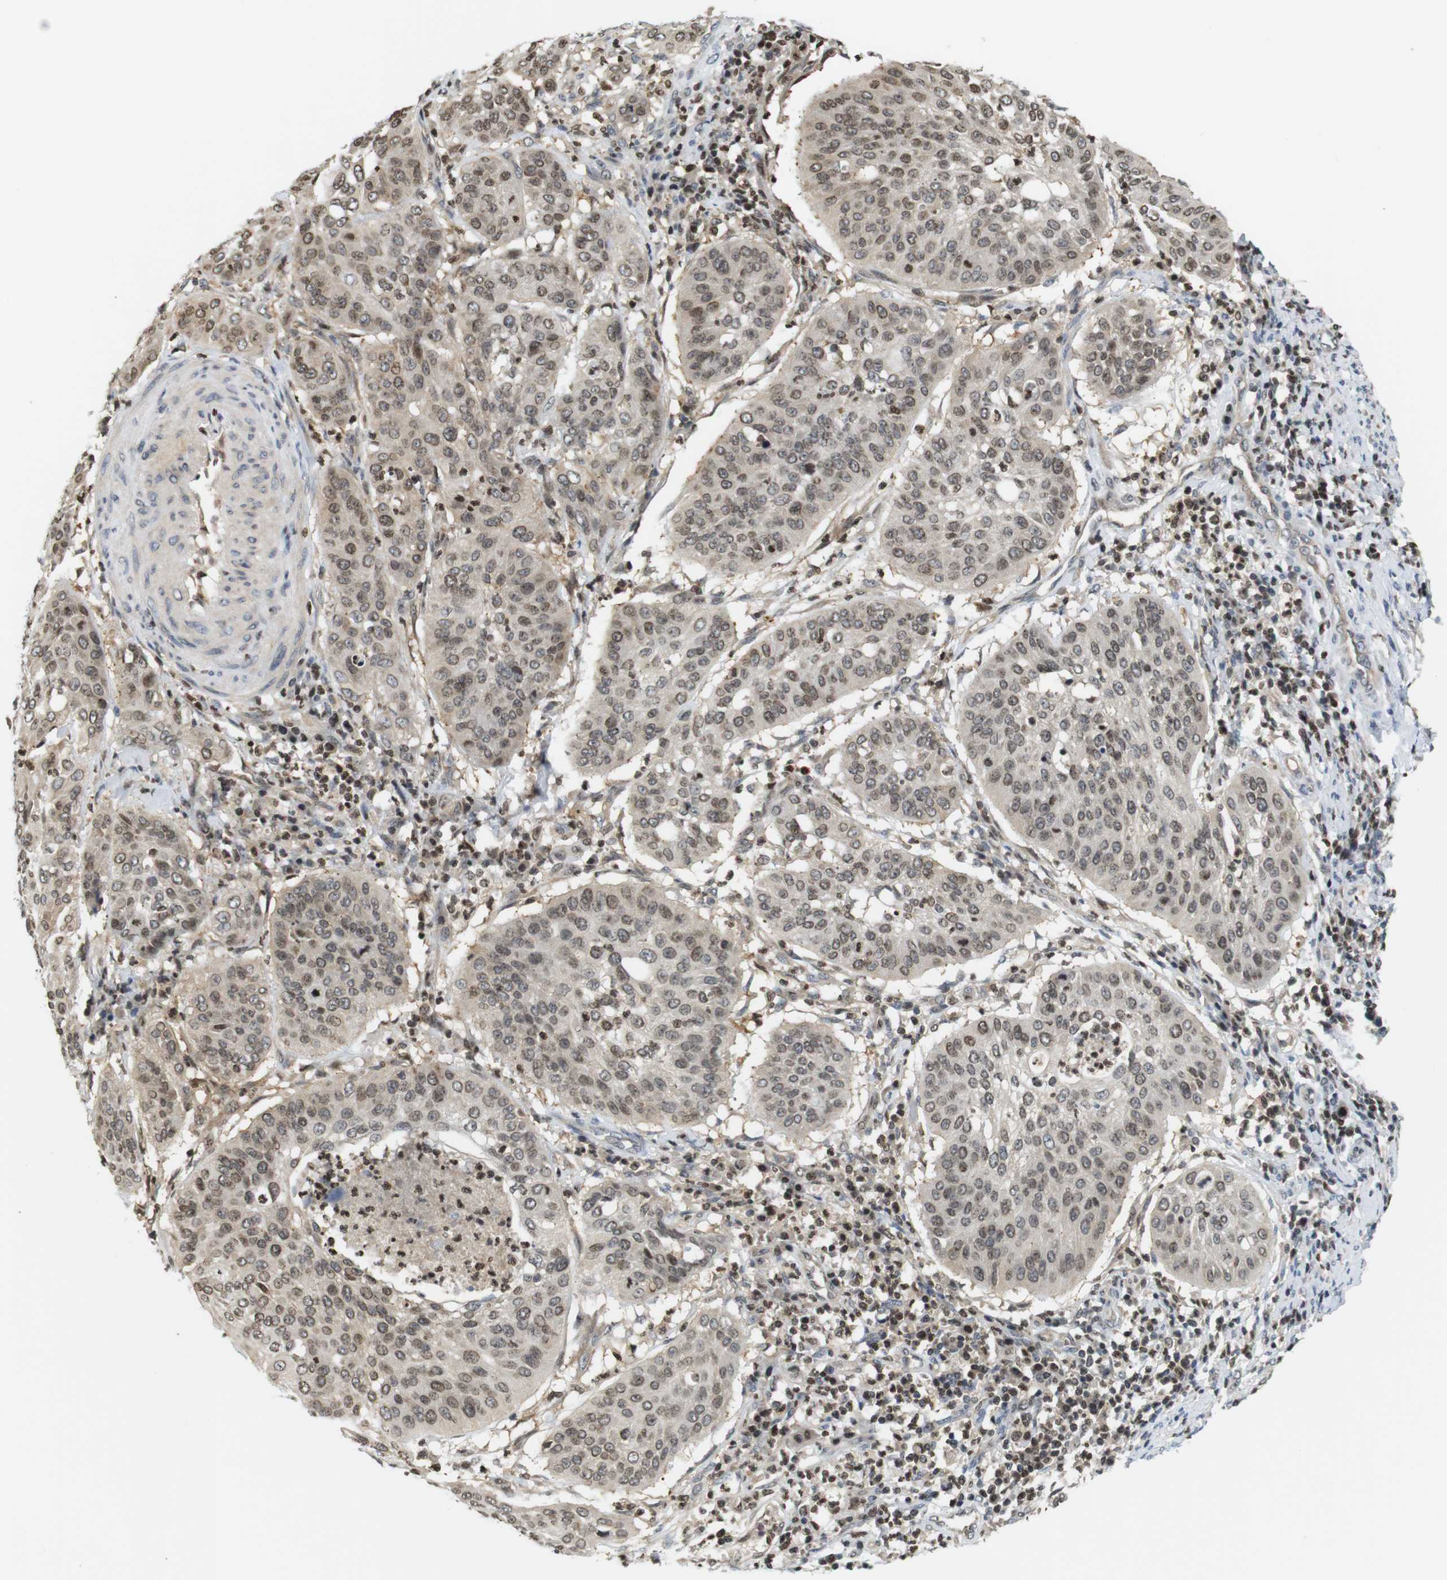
{"staining": {"intensity": "weak", "quantity": ">75%", "location": "nuclear"}, "tissue": "cervical cancer", "cell_type": "Tumor cells", "image_type": "cancer", "snomed": [{"axis": "morphology", "description": "Normal tissue, NOS"}, {"axis": "morphology", "description": "Squamous cell carcinoma, NOS"}, {"axis": "topography", "description": "Cervix"}], "caption": "Human squamous cell carcinoma (cervical) stained with a brown dye displays weak nuclear positive expression in about >75% of tumor cells.", "gene": "MBD1", "patient": {"sex": "female", "age": 39}}